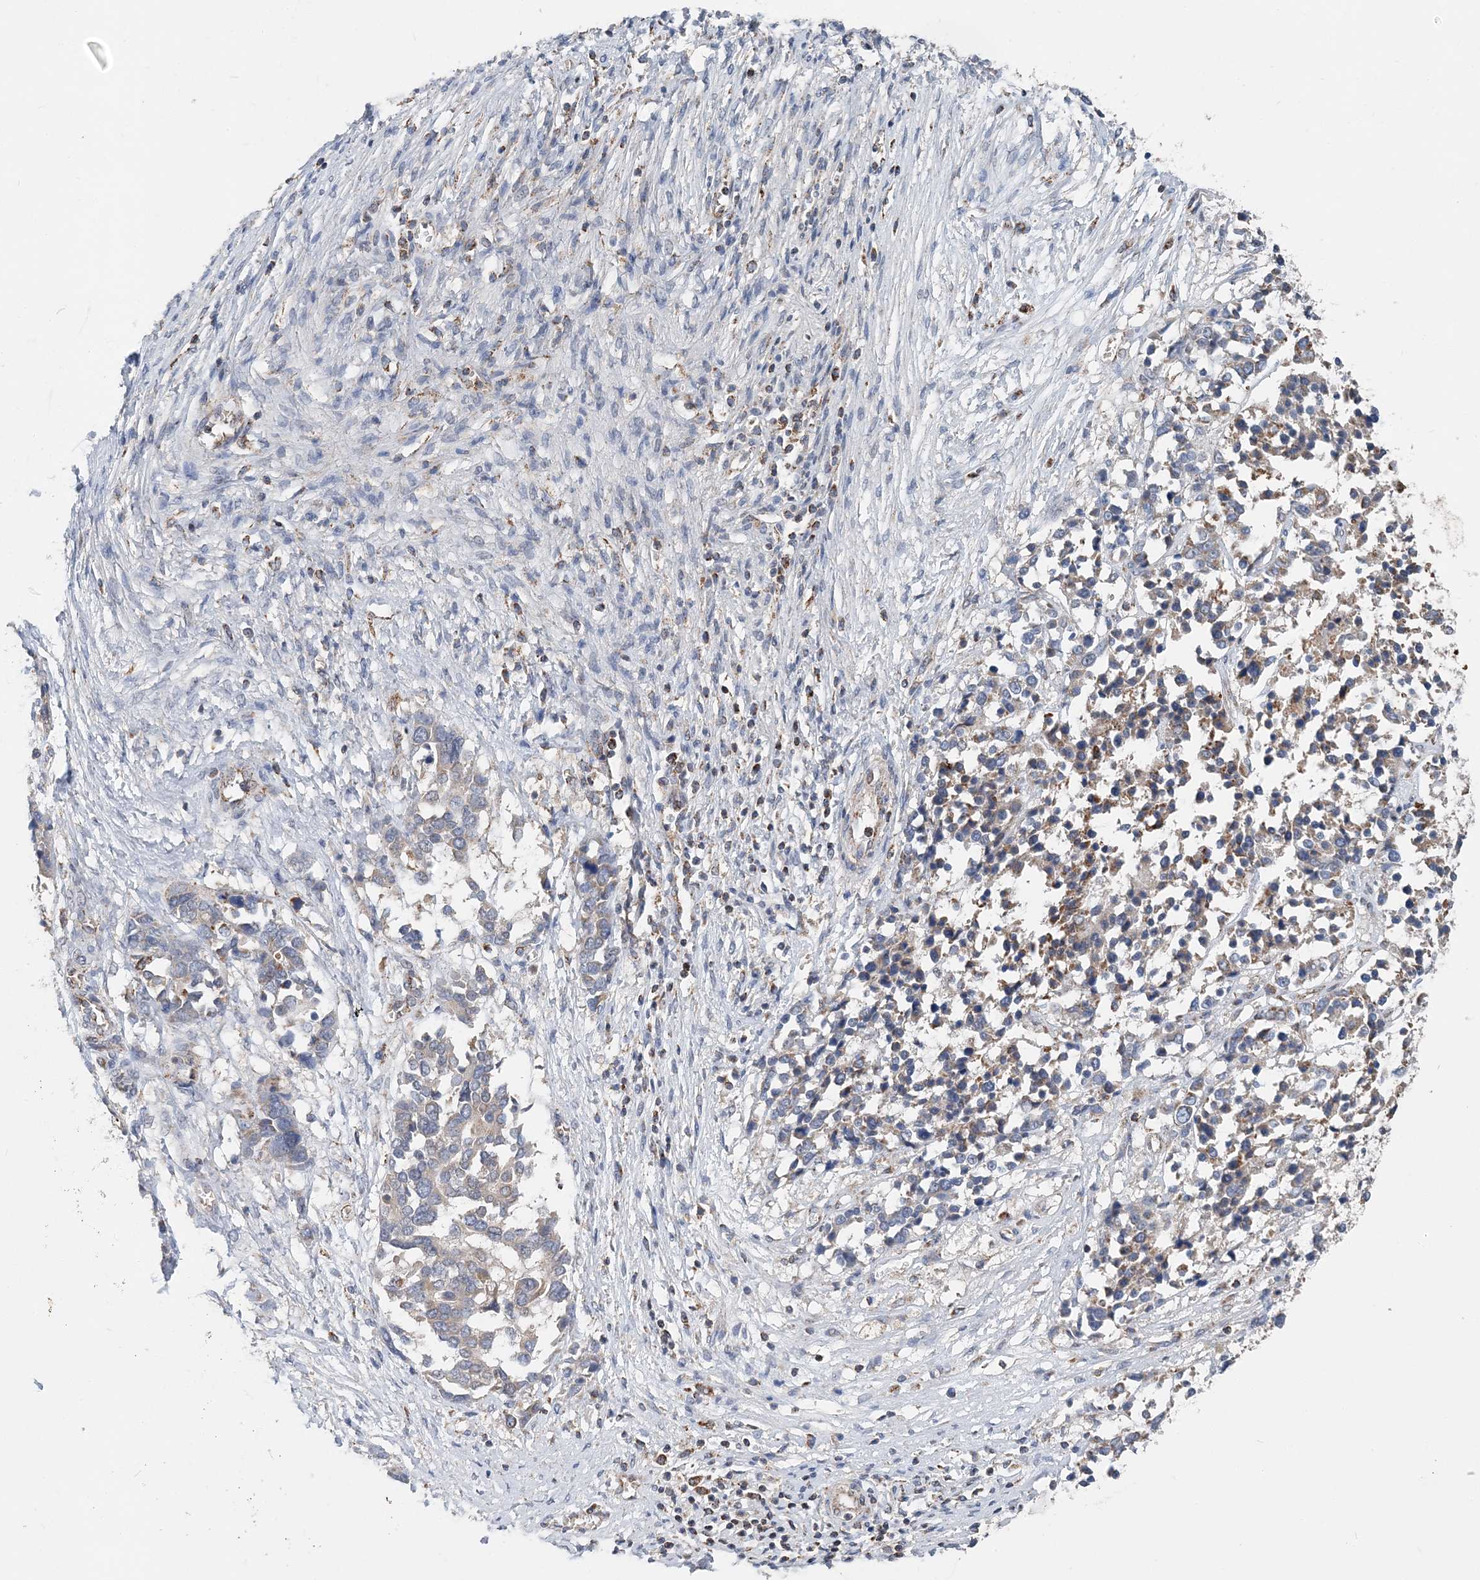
{"staining": {"intensity": "moderate", "quantity": "25%-75%", "location": "cytoplasmic/membranous"}, "tissue": "ovarian cancer", "cell_type": "Tumor cells", "image_type": "cancer", "snomed": [{"axis": "morphology", "description": "Cystadenocarcinoma, serous, NOS"}, {"axis": "topography", "description": "Ovary"}], "caption": "DAB (3,3'-diaminobenzidine) immunohistochemical staining of human ovarian cancer (serous cystadenocarcinoma) displays moderate cytoplasmic/membranous protein expression in approximately 25%-75% of tumor cells.", "gene": "SPRY2", "patient": {"sex": "female", "age": 44}}